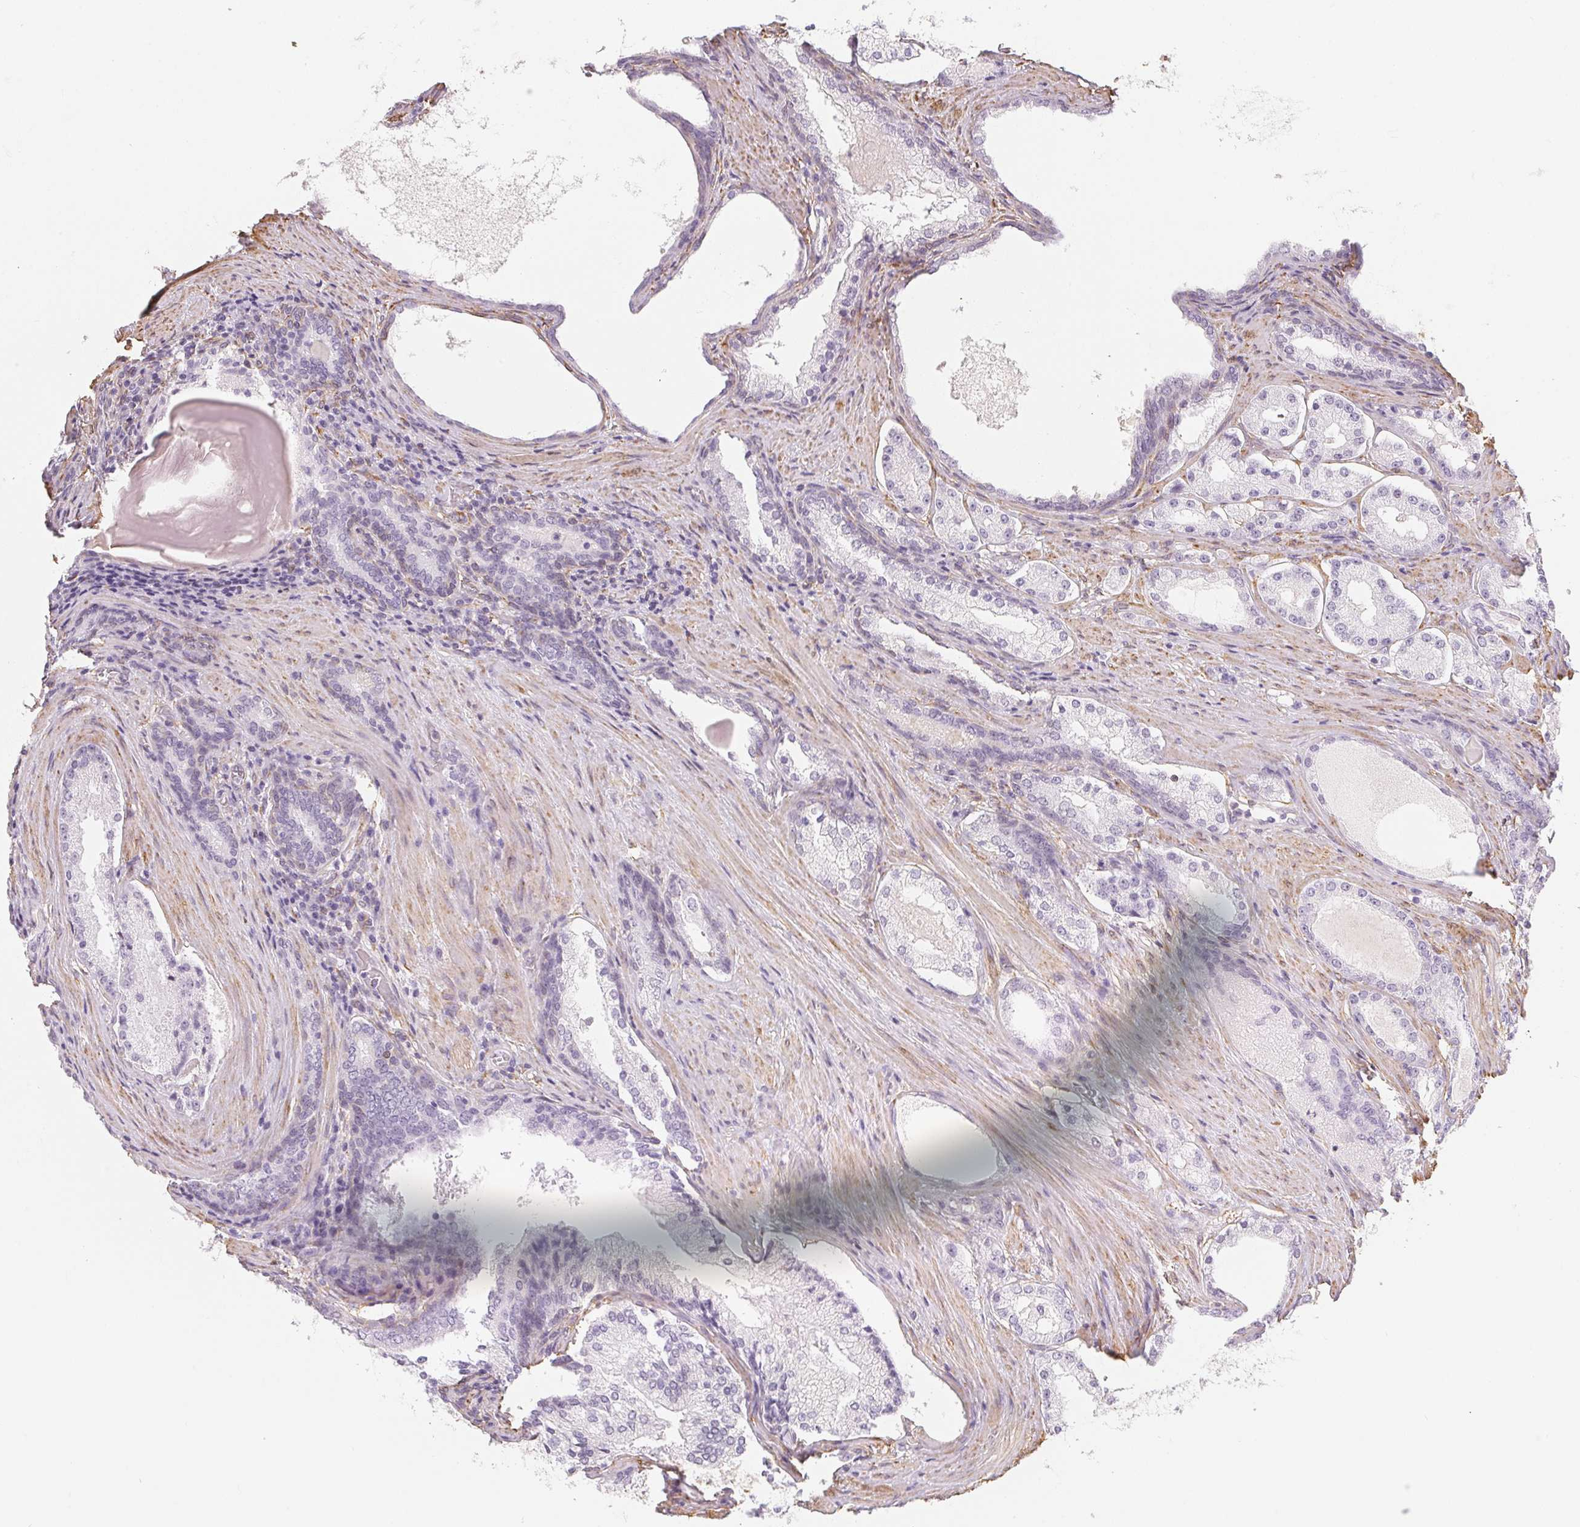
{"staining": {"intensity": "negative", "quantity": "none", "location": "none"}, "tissue": "prostate cancer", "cell_type": "Tumor cells", "image_type": "cancer", "snomed": [{"axis": "morphology", "description": "Adenocarcinoma, Low grade"}, {"axis": "topography", "description": "Prostate"}], "caption": "High magnification brightfield microscopy of prostate cancer (adenocarcinoma (low-grade)) stained with DAB (3,3'-diaminobenzidine) (brown) and counterstained with hematoxylin (blue): tumor cells show no significant positivity.", "gene": "RSBN1", "patient": {"sex": "male", "age": 57}}